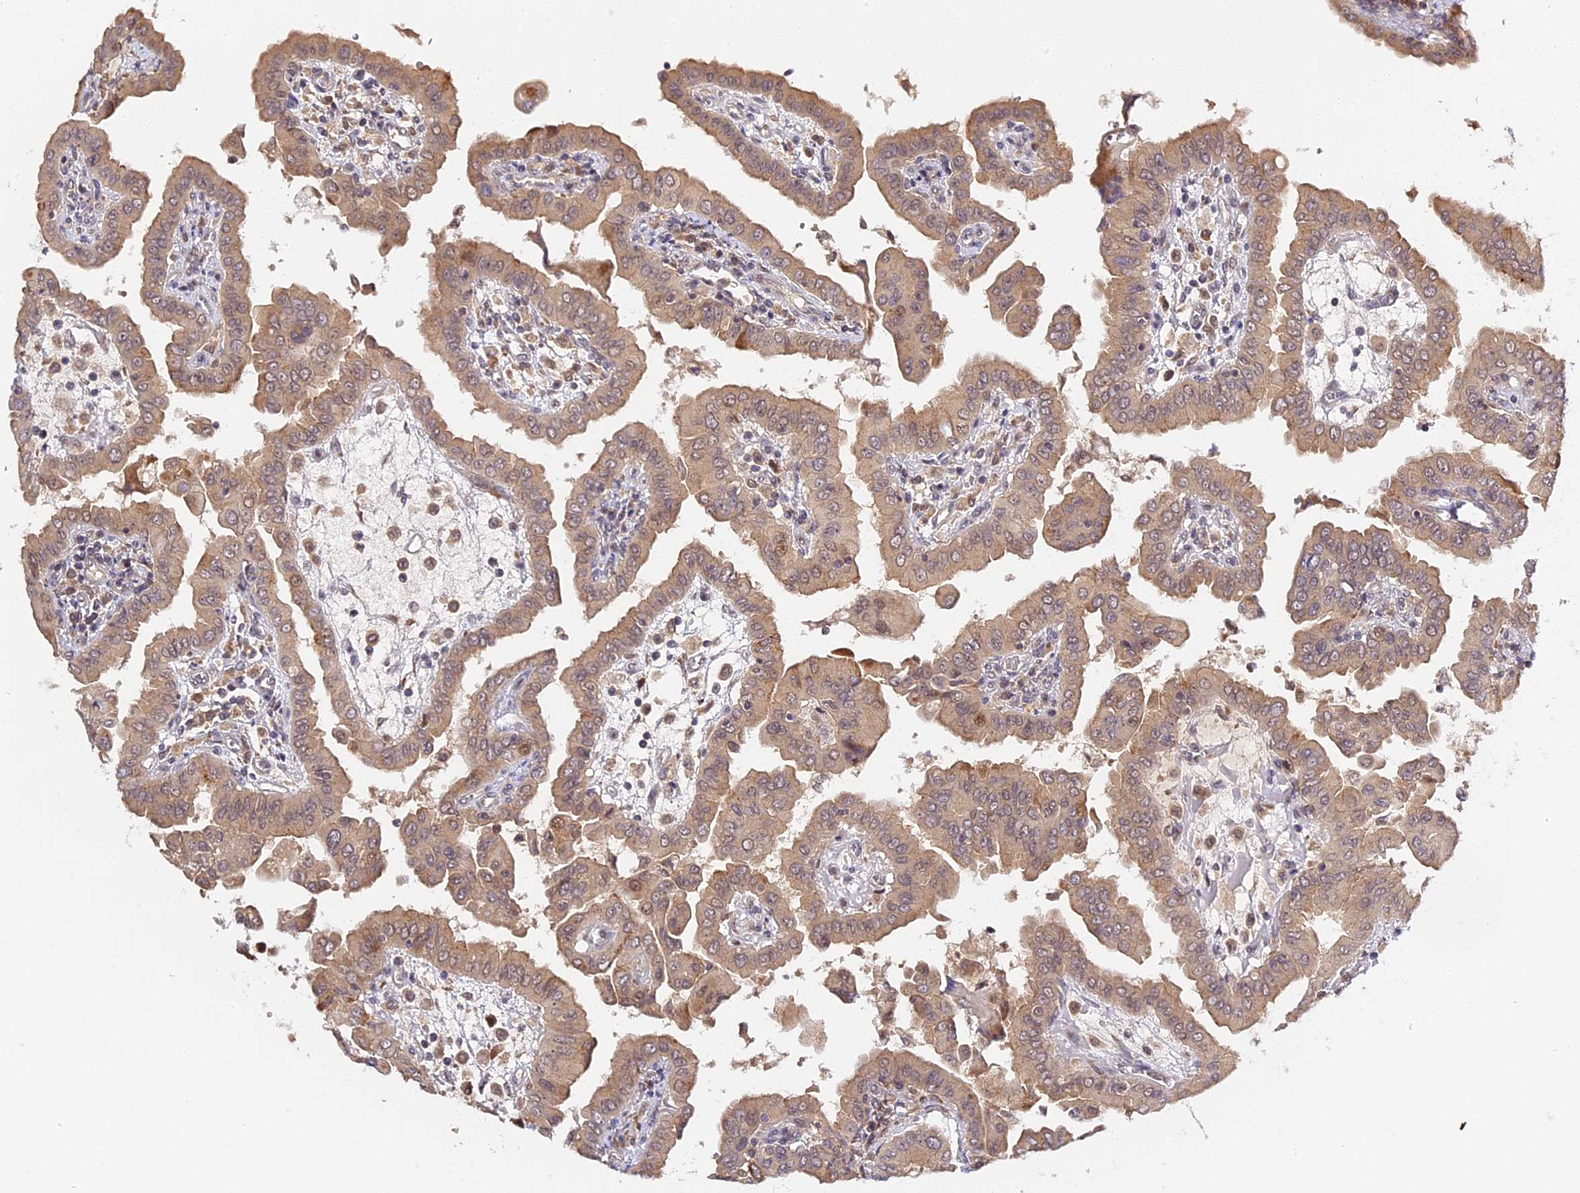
{"staining": {"intensity": "moderate", "quantity": ">75%", "location": "cytoplasmic/membranous"}, "tissue": "thyroid cancer", "cell_type": "Tumor cells", "image_type": "cancer", "snomed": [{"axis": "morphology", "description": "Papillary adenocarcinoma, NOS"}, {"axis": "topography", "description": "Thyroid gland"}], "caption": "Thyroid papillary adenocarcinoma stained with IHC shows moderate cytoplasmic/membranous positivity in approximately >75% of tumor cells.", "gene": "IMPACT", "patient": {"sex": "male", "age": 33}}